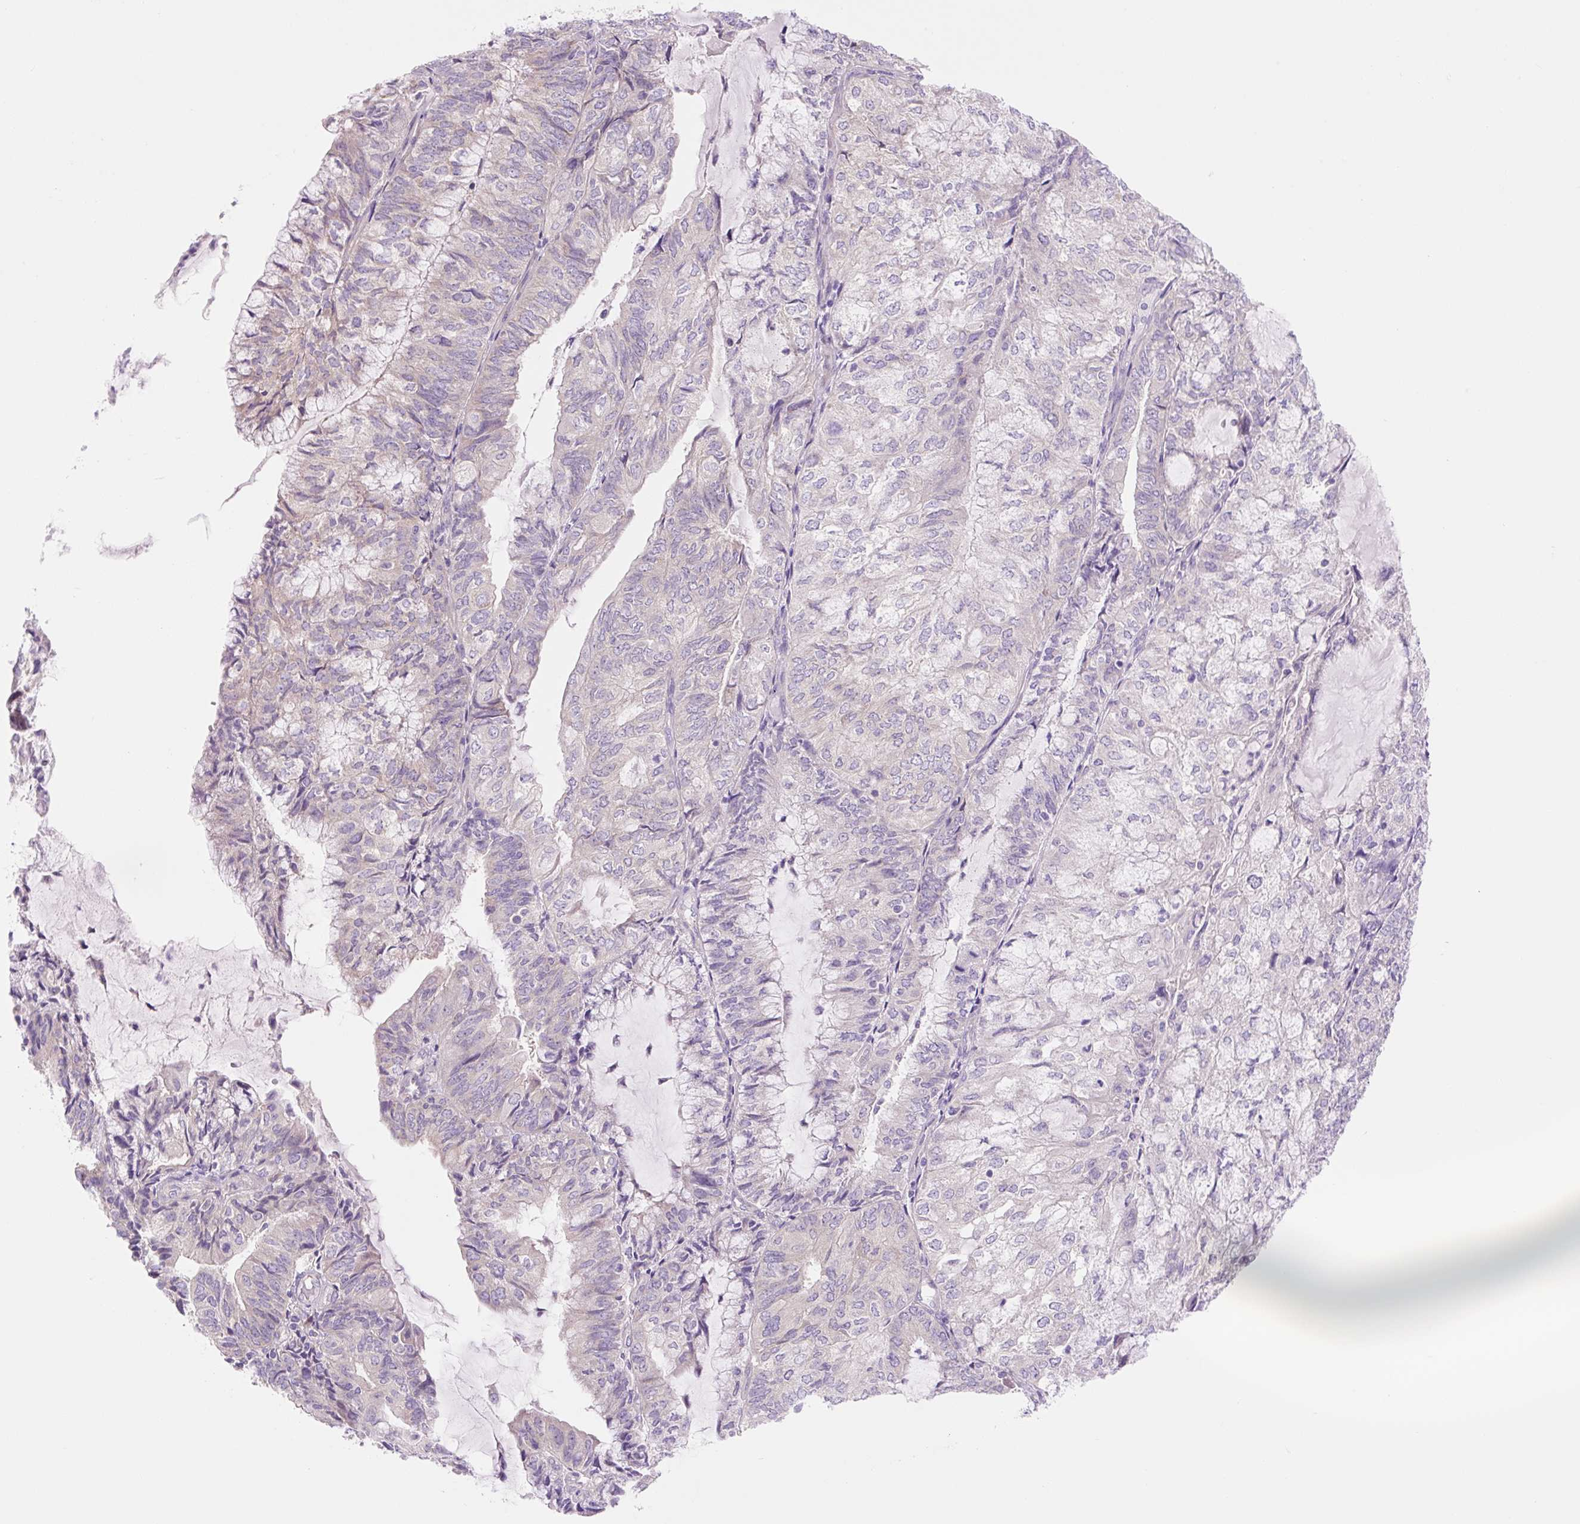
{"staining": {"intensity": "negative", "quantity": "none", "location": "none"}, "tissue": "endometrial cancer", "cell_type": "Tumor cells", "image_type": "cancer", "snomed": [{"axis": "morphology", "description": "Adenocarcinoma, NOS"}, {"axis": "topography", "description": "Endometrium"}], "caption": "Tumor cells show no significant staining in endometrial cancer (adenocarcinoma).", "gene": "CELF6", "patient": {"sex": "female", "age": 81}}